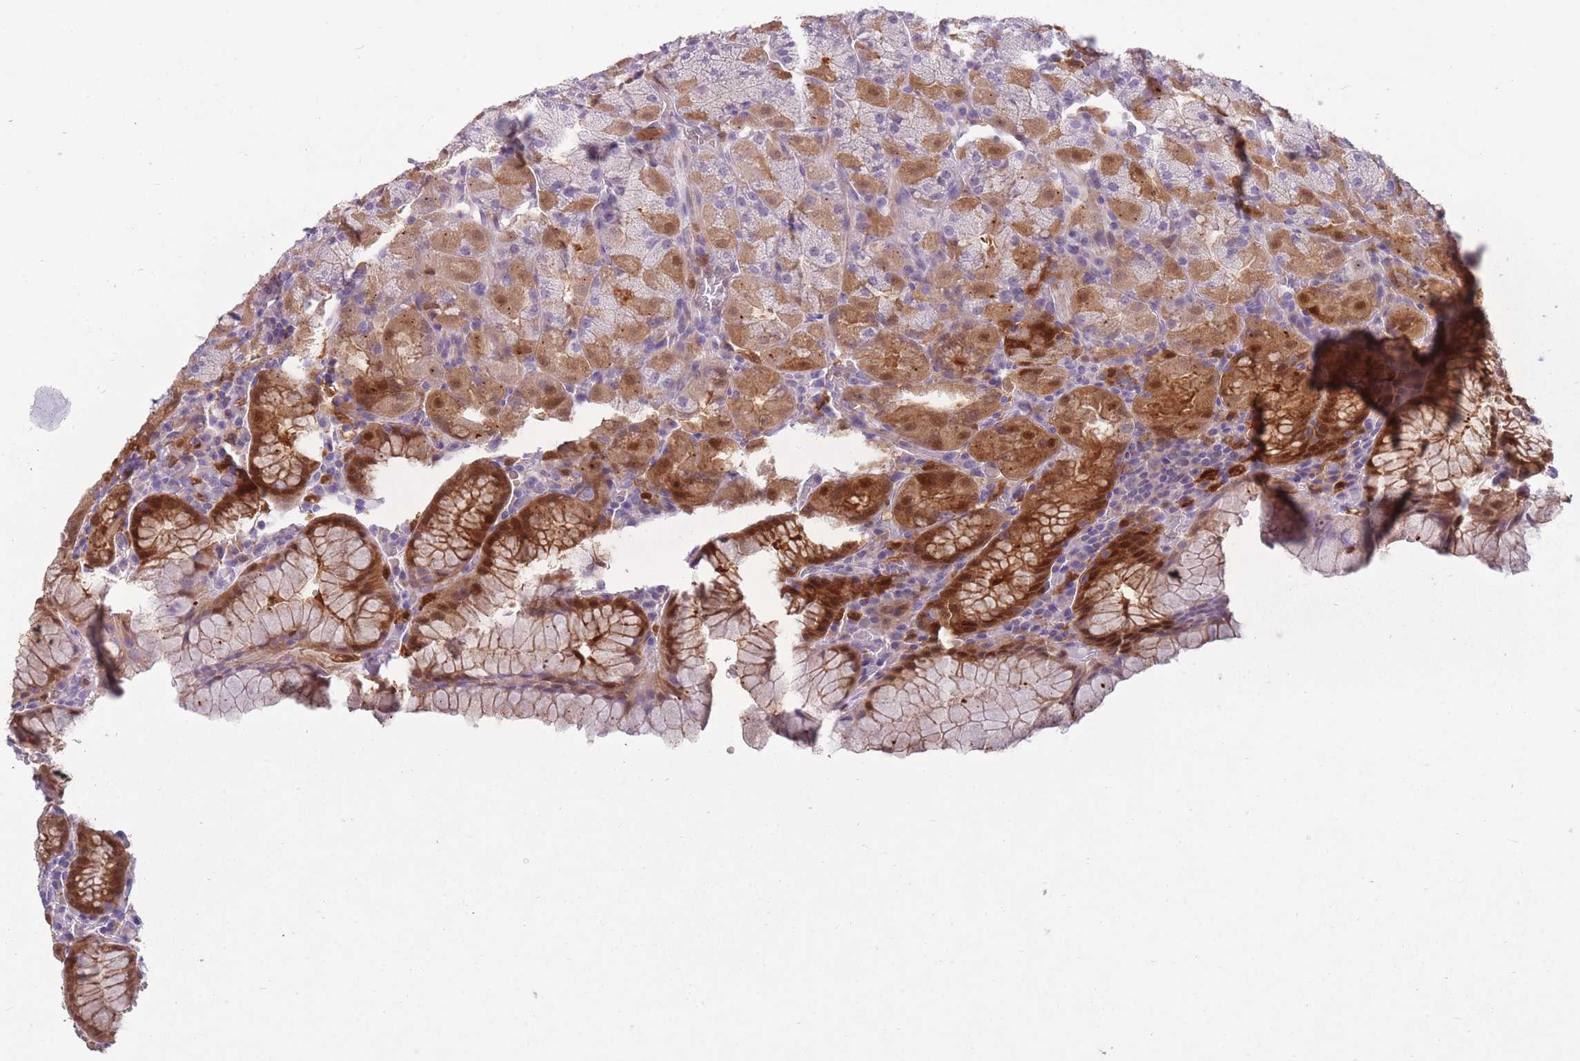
{"staining": {"intensity": "moderate", "quantity": "25%-75%", "location": "cytoplasmic/membranous,nuclear"}, "tissue": "stomach", "cell_type": "Glandular cells", "image_type": "normal", "snomed": [{"axis": "morphology", "description": "Normal tissue, NOS"}, {"axis": "topography", "description": "Stomach, upper"}, {"axis": "topography", "description": "Stomach, lower"}], "caption": "The photomicrograph demonstrates staining of benign stomach, revealing moderate cytoplasmic/membranous,nuclear protein expression (brown color) within glandular cells.", "gene": "LGALS9B", "patient": {"sex": "male", "age": 80}}